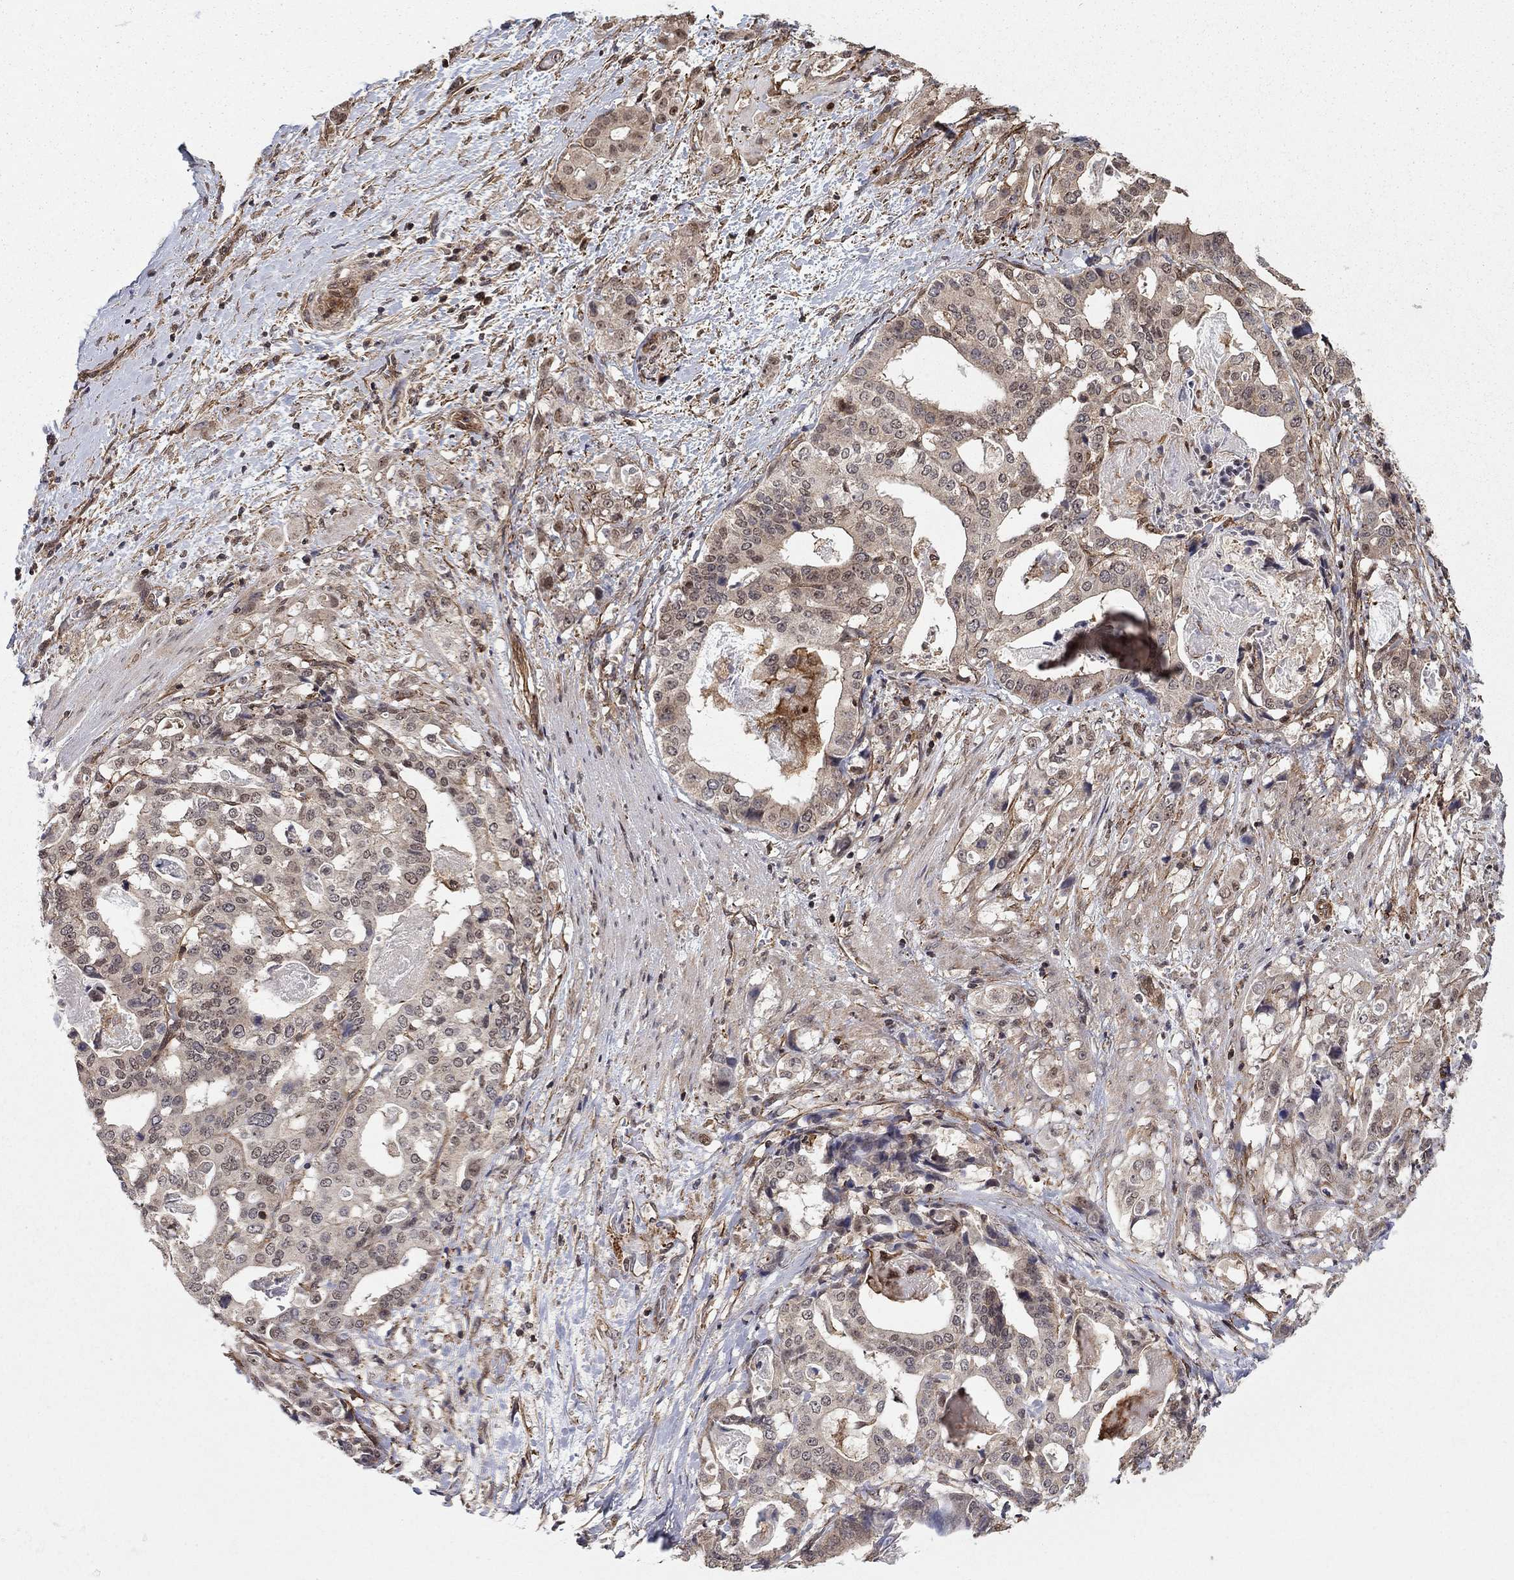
{"staining": {"intensity": "weak", "quantity": "25%-75%", "location": "cytoplasmic/membranous"}, "tissue": "stomach cancer", "cell_type": "Tumor cells", "image_type": "cancer", "snomed": [{"axis": "morphology", "description": "Adenocarcinoma, NOS"}, {"axis": "topography", "description": "Stomach"}], "caption": "Stomach cancer (adenocarcinoma) tissue shows weak cytoplasmic/membranous expression in about 25%-75% of tumor cells", "gene": "TDP1", "patient": {"sex": "male", "age": 48}}